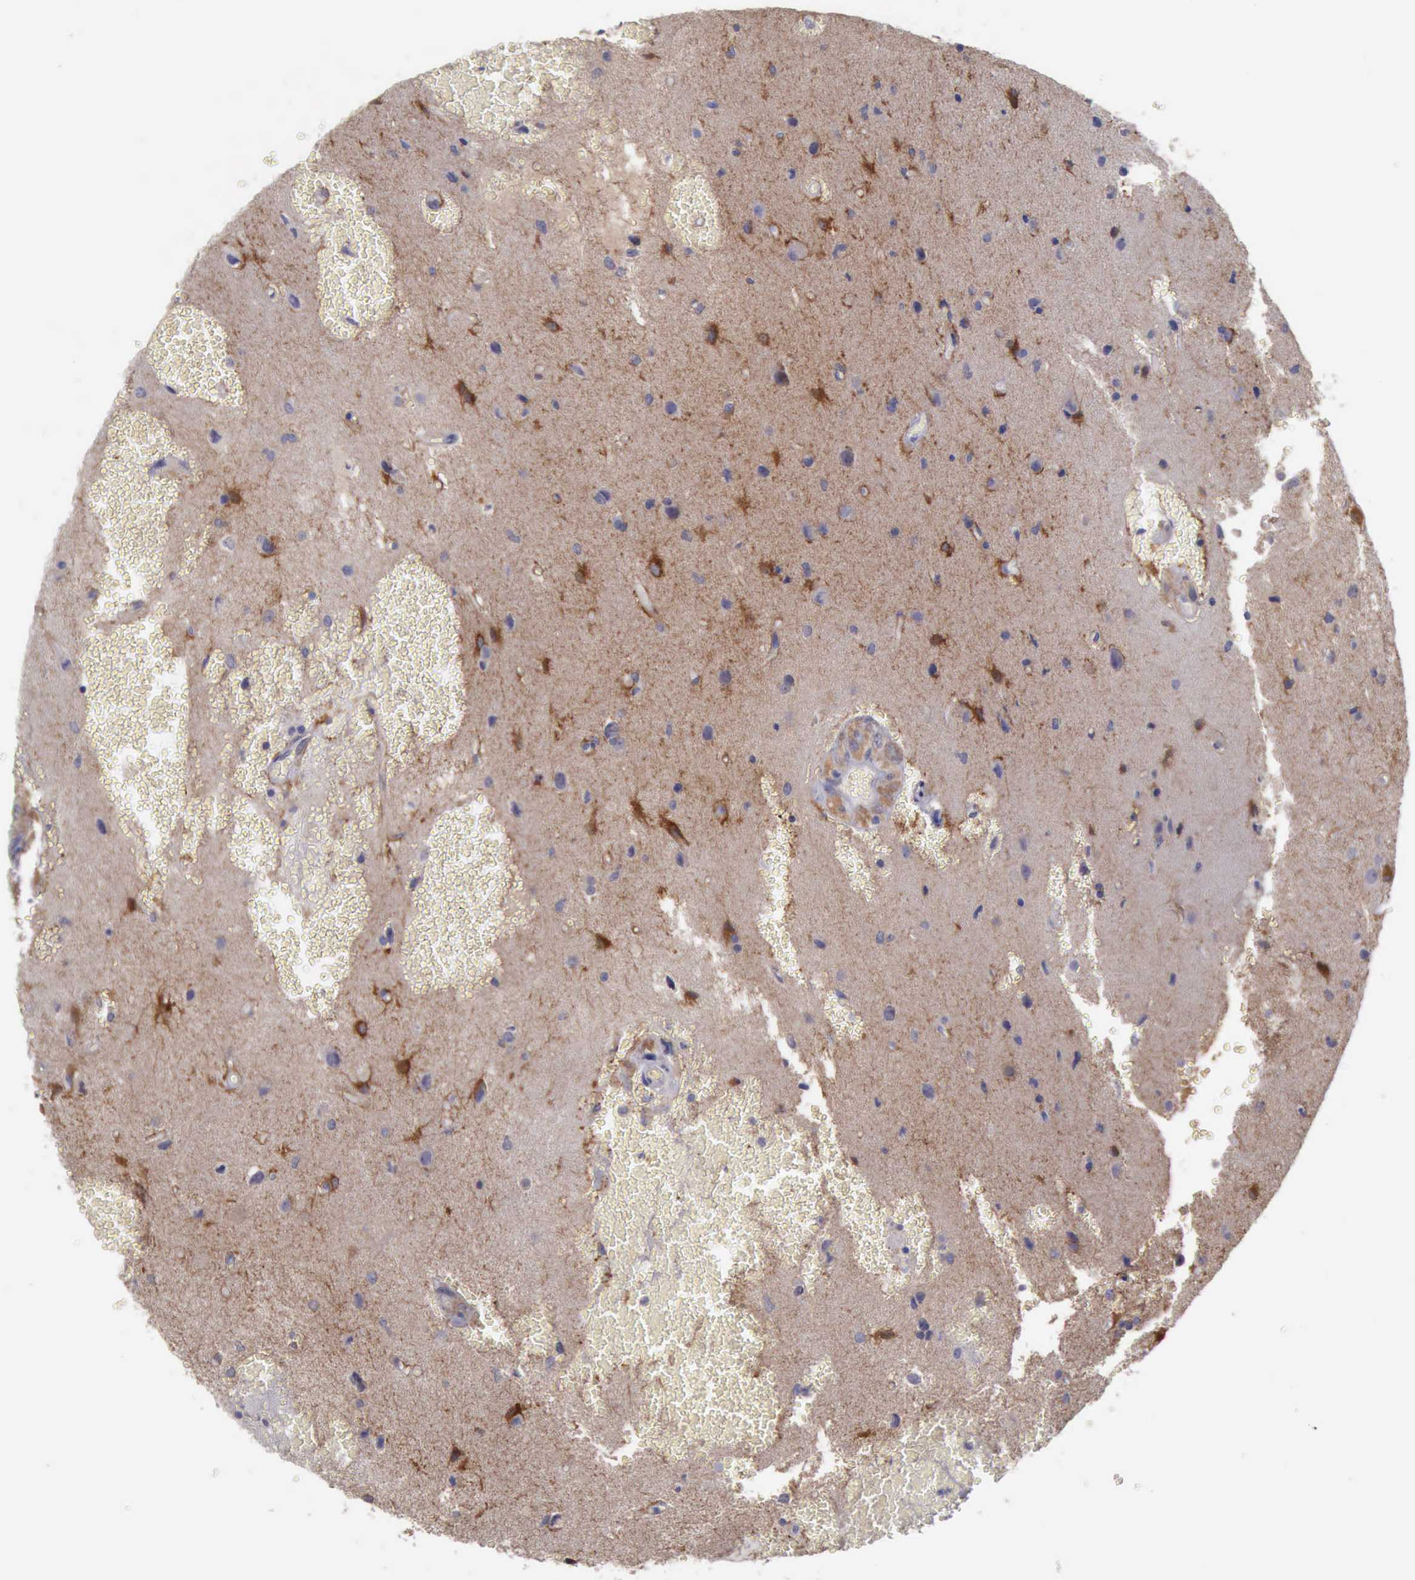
{"staining": {"intensity": "moderate", "quantity": "25%-75%", "location": "cytoplasmic/membranous"}, "tissue": "glioma", "cell_type": "Tumor cells", "image_type": "cancer", "snomed": [{"axis": "morphology", "description": "Glioma, malignant, High grade"}, {"axis": "topography", "description": "Brain"}], "caption": "The immunohistochemical stain highlights moderate cytoplasmic/membranous expression in tumor cells of malignant glioma (high-grade) tissue.", "gene": "PHKA1", "patient": {"sex": "male", "age": 48}}